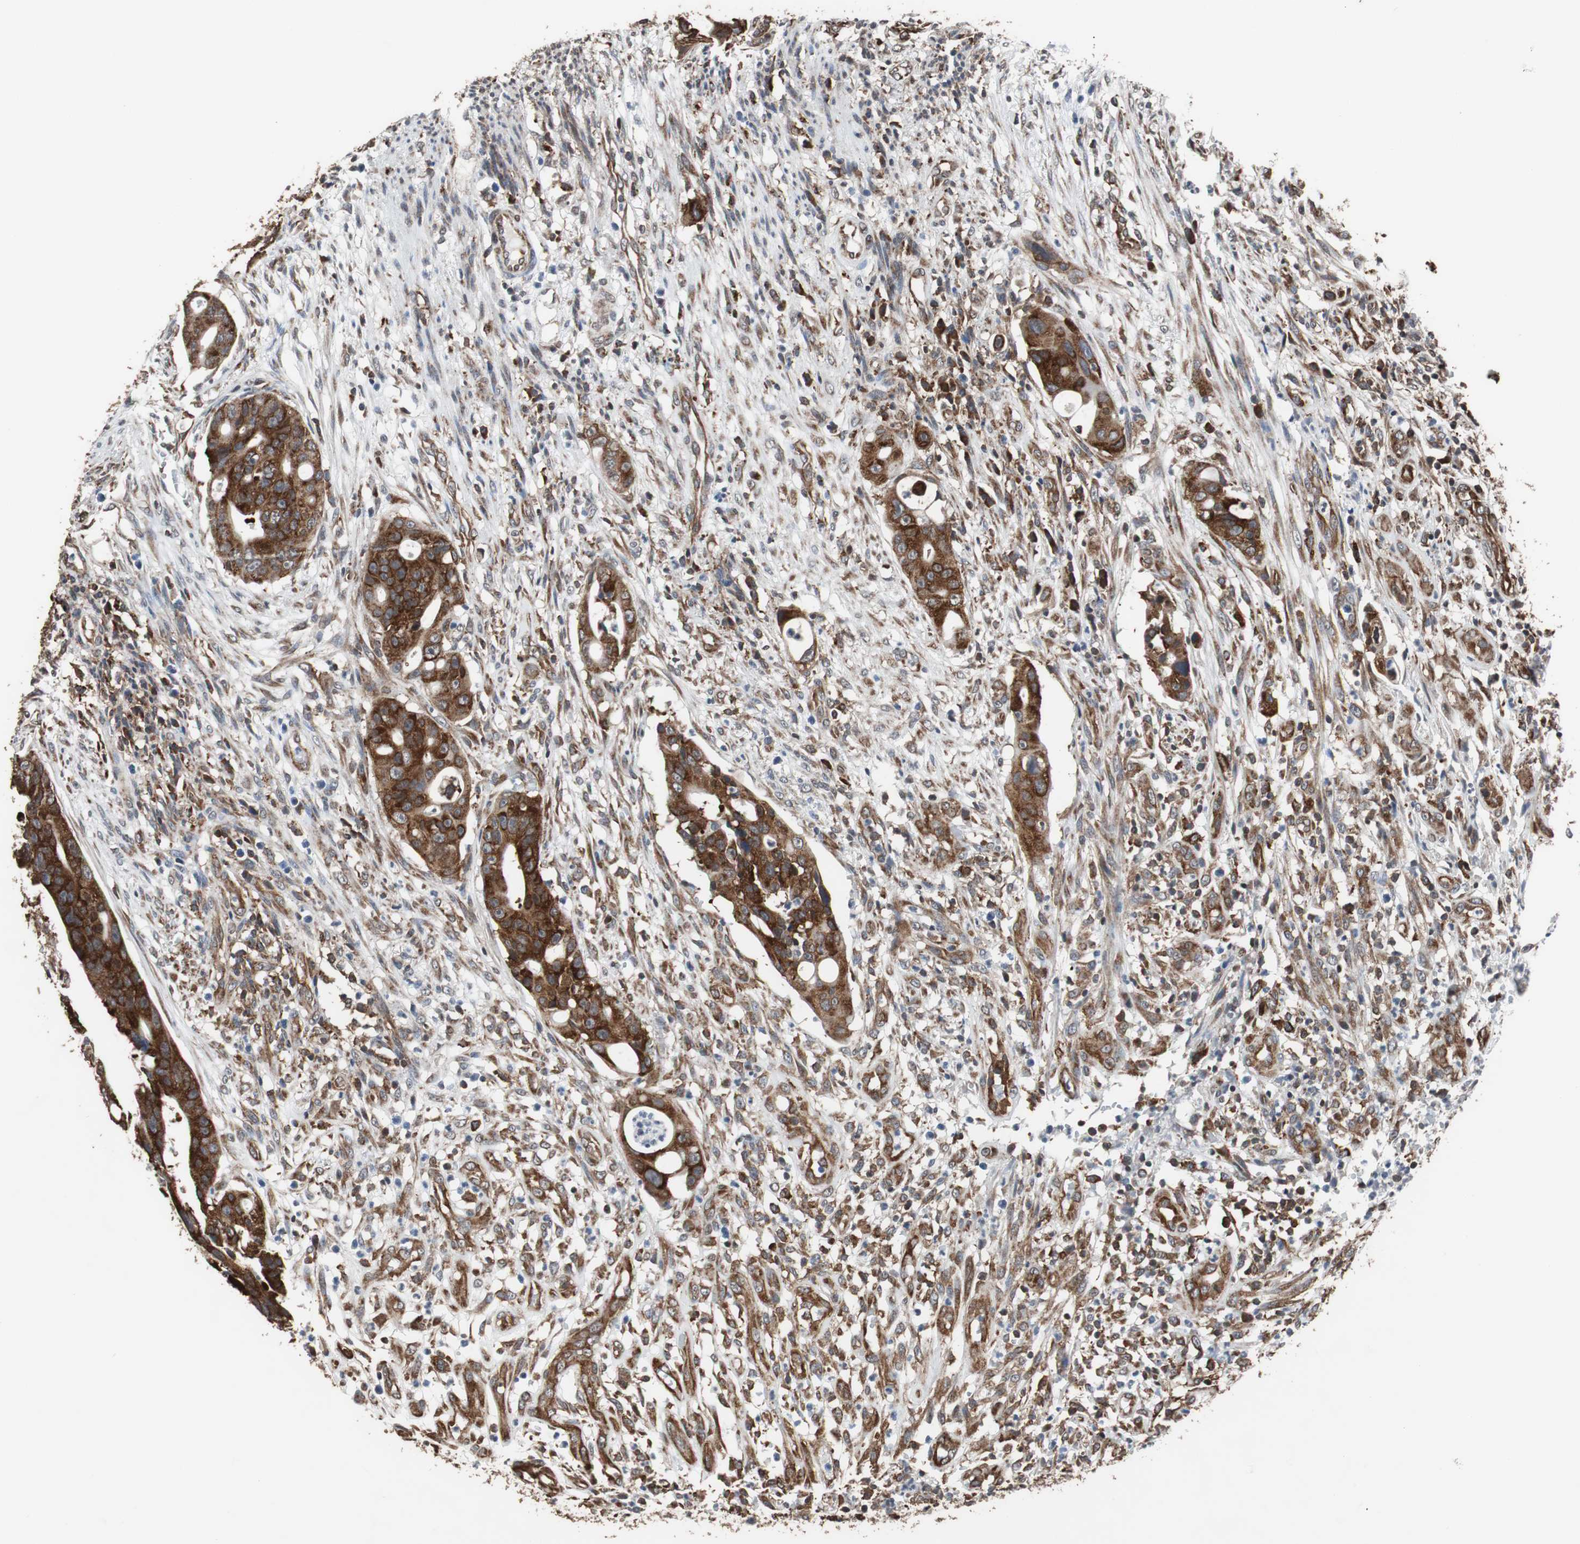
{"staining": {"intensity": "strong", "quantity": ">75%", "location": "cytoplasmic/membranous"}, "tissue": "colorectal cancer", "cell_type": "Tumor cells", "image_type": "cancer", "snomed": [{"axis": "morphology", "description": "Adenocarcinoma, NOS"}, {"axis": "topography", "description": "Colon"}], "caption": "DAB immunohistochemical staining of human adenocarcinoma (colorectal) reveals strong cytoplasmic/membranous protein staining in approximately >75% of tumor cells.", "gene": "USP10", "patient": {"sex": "female", "age": 57}}